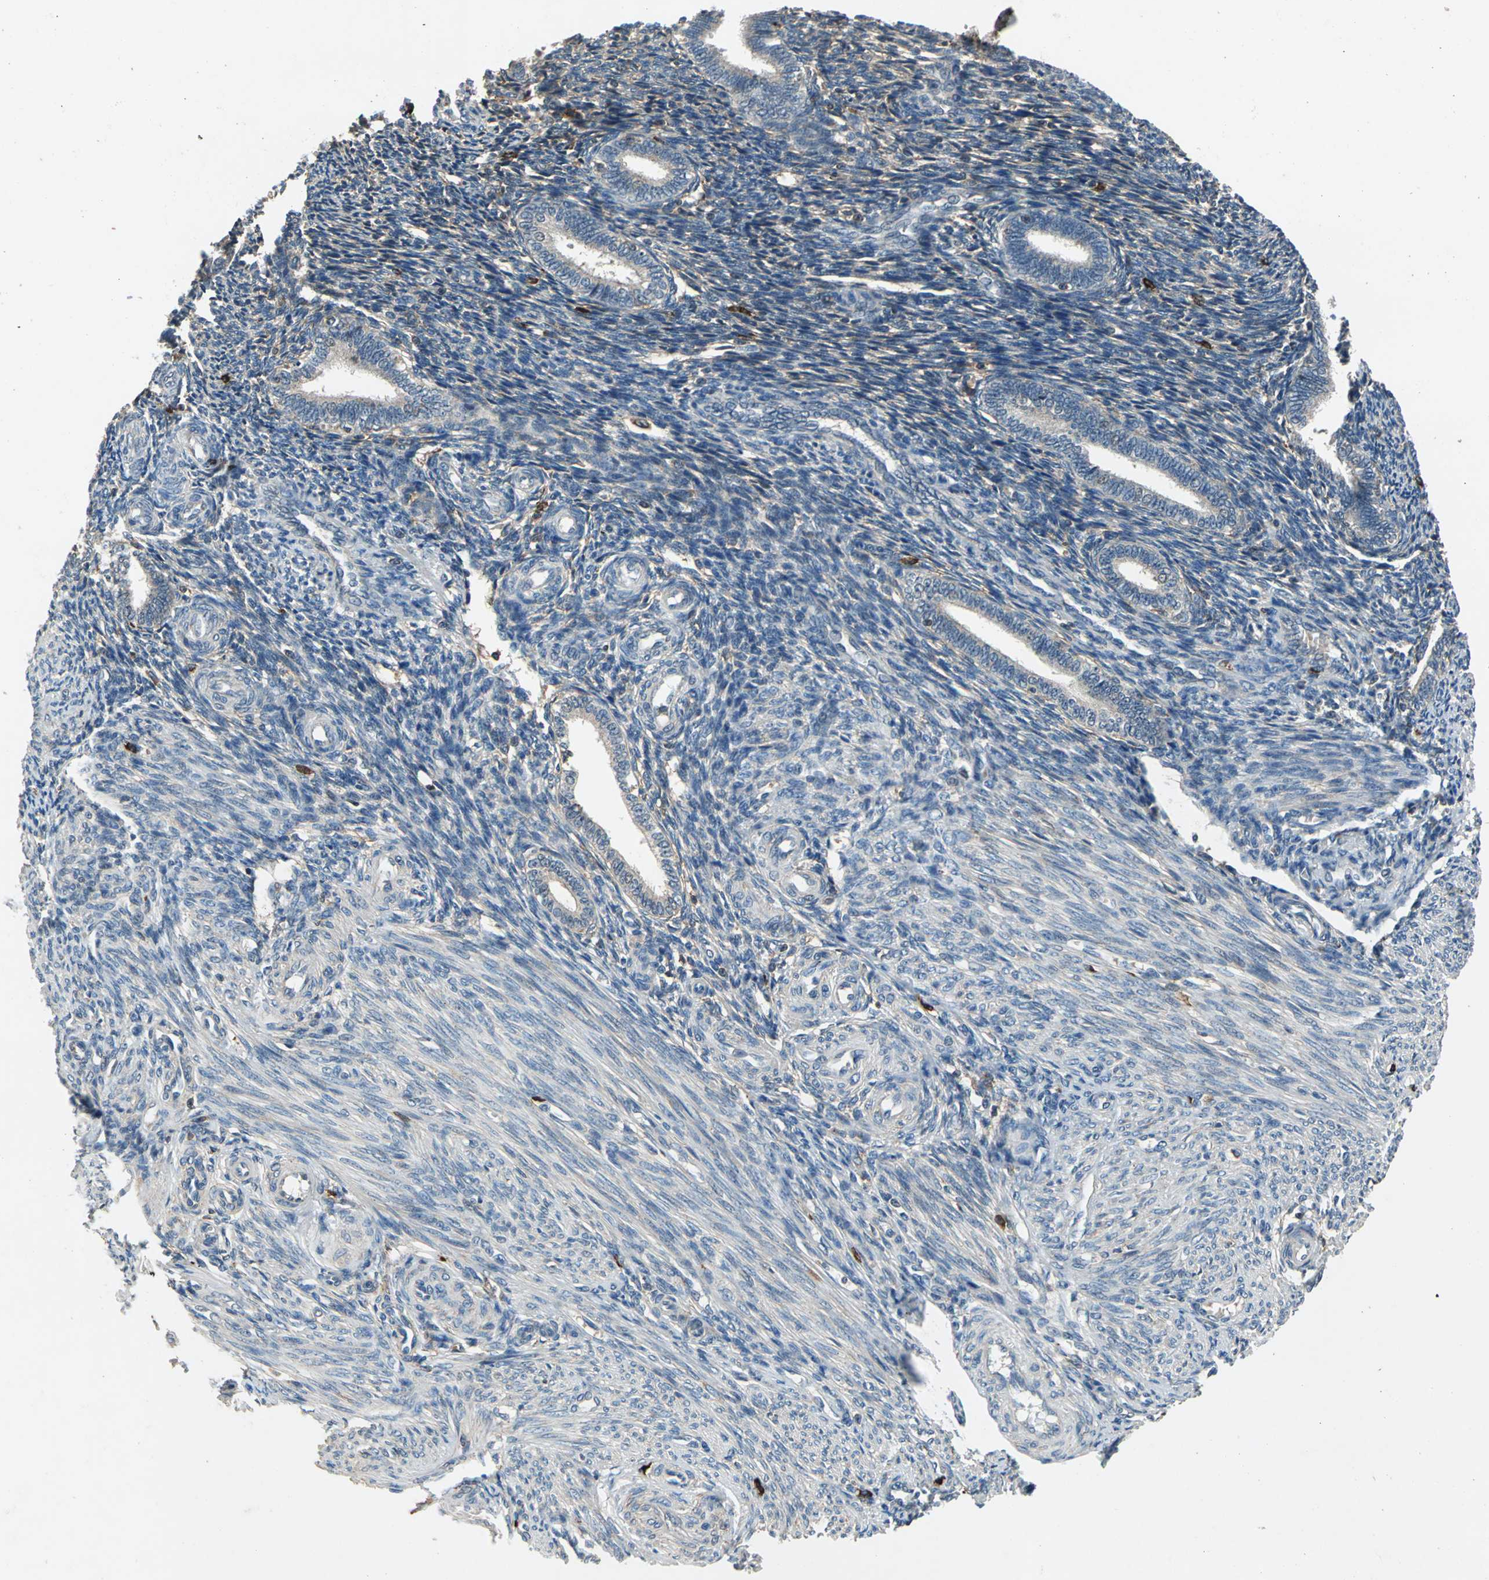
{"staining": {"intensity": "weak", "quantity": "25%-75%", "location": "cytoplasmic/membranous"}, "tissue": "endometrium", "cell_type": "Cells in endometrial stroma", "image_type": "normal", "snomed": [{"axis": "morphology", "description": "Normal tissue, NOS"}, {"axis": "topography", "description": "Endometrium"}], "caption": "Approximately 25%-75% of cells in endometrial stroma in unremarkable endometrium demonstrate weak cytoplasmic/membranous protein positivity as visualized by brown immunohistochemical staining.", "gene": "SLC19A2", "patient": {"sex": "female", "age": 27}}